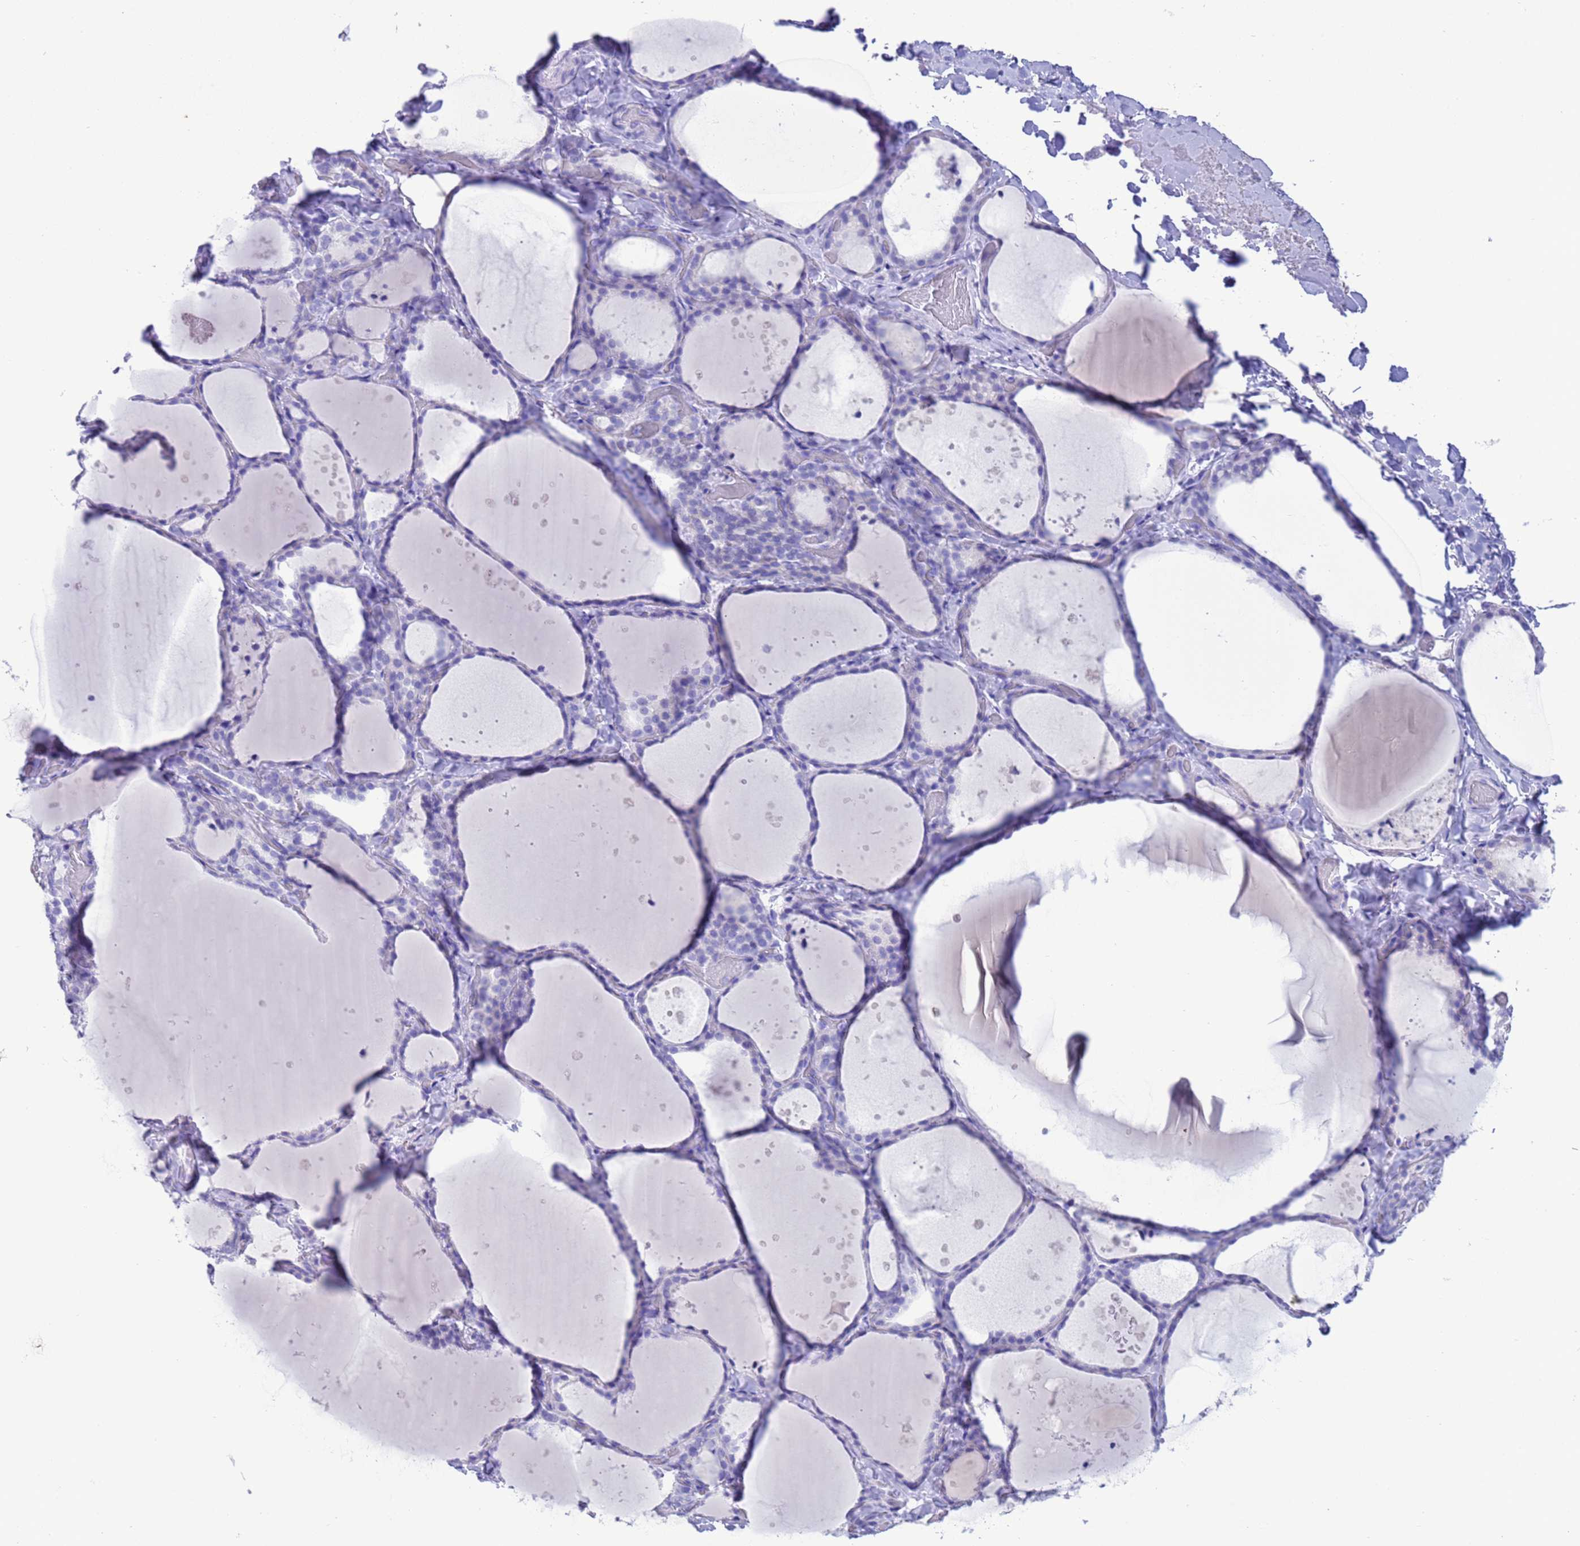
{"staining": {"intensity": "negative", "quantity": "none", "location": "none"}, "tissue": "thyroid gland", "cell_type": "Glandular cells", "image_type": "normal", "snomed": [{"axis": "morphology", "description": "Normal tissue, NOS"}, {"axis": "topography", "description": "Thyroid gland"}], "caption": "Immunohistochemistry histopathology image of benign thyroid gland: human thyroid gland stained with DAB exhibits no significant protein expression in glandular cells.", "gene": "GSTM1", "patient": {"sex": "female", "age": 44}}